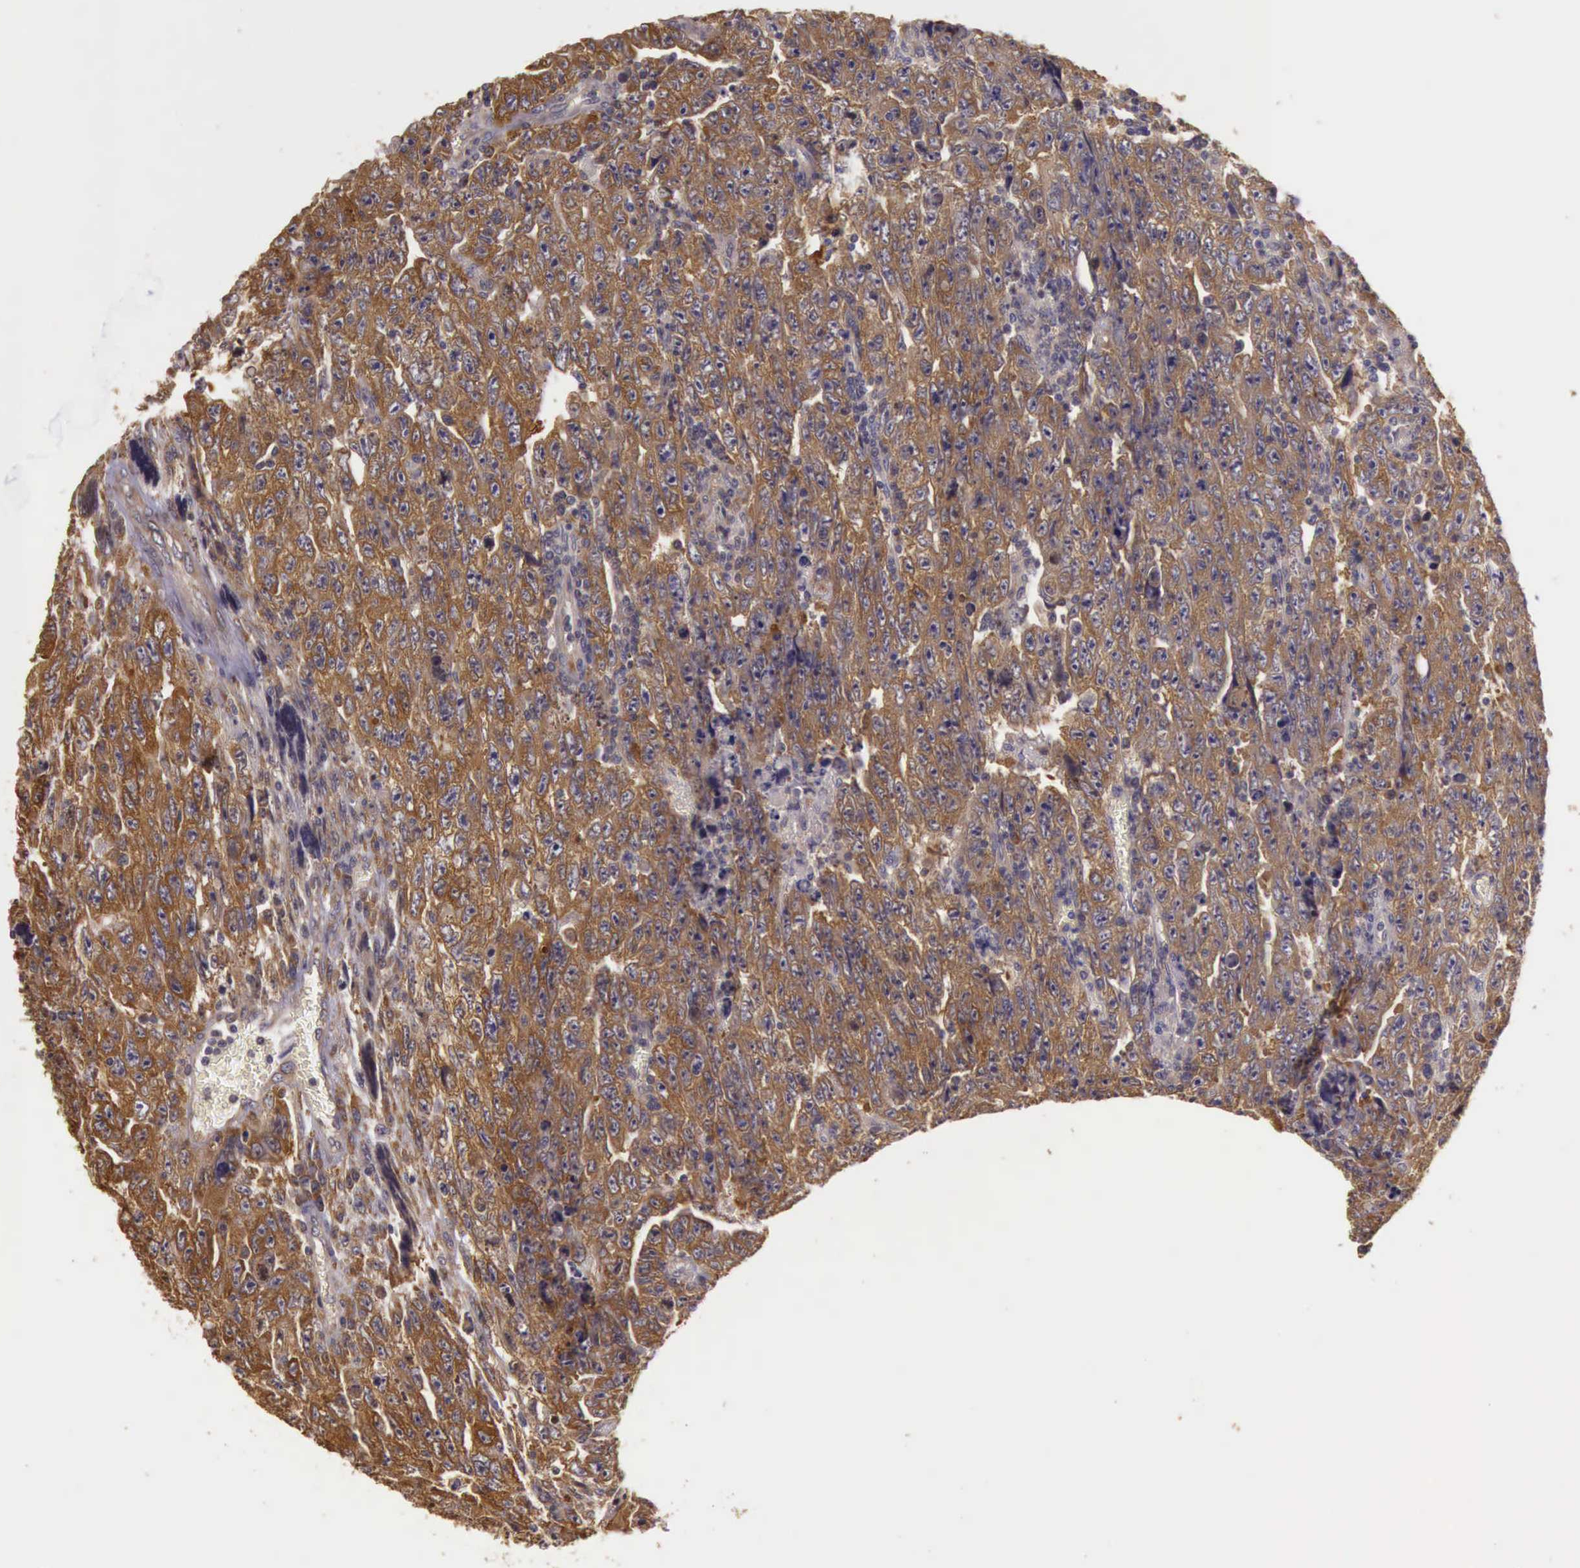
{"staining": {"intensity": "strong", "quantity": ">75%", "location": "cytoplasmic/membranous"}, "tissue": "testis cancer", "cell_type": "Tumor cells", "image_type": "cancer", "snomed": [{"axis": "morphology", "description": "Carcinoma, Embryonal, NOS"}, {"axis": "topography", "description": "Testis"}], "caption": "Testis embryonal carcinoma tissue demonstrates strong cytoplasmic/membranous staining in about >75% of tumor cells, visualized by immunohistochemistry.", "gene": "EIF5", "patient": {"sex": "male", "age": 28}}